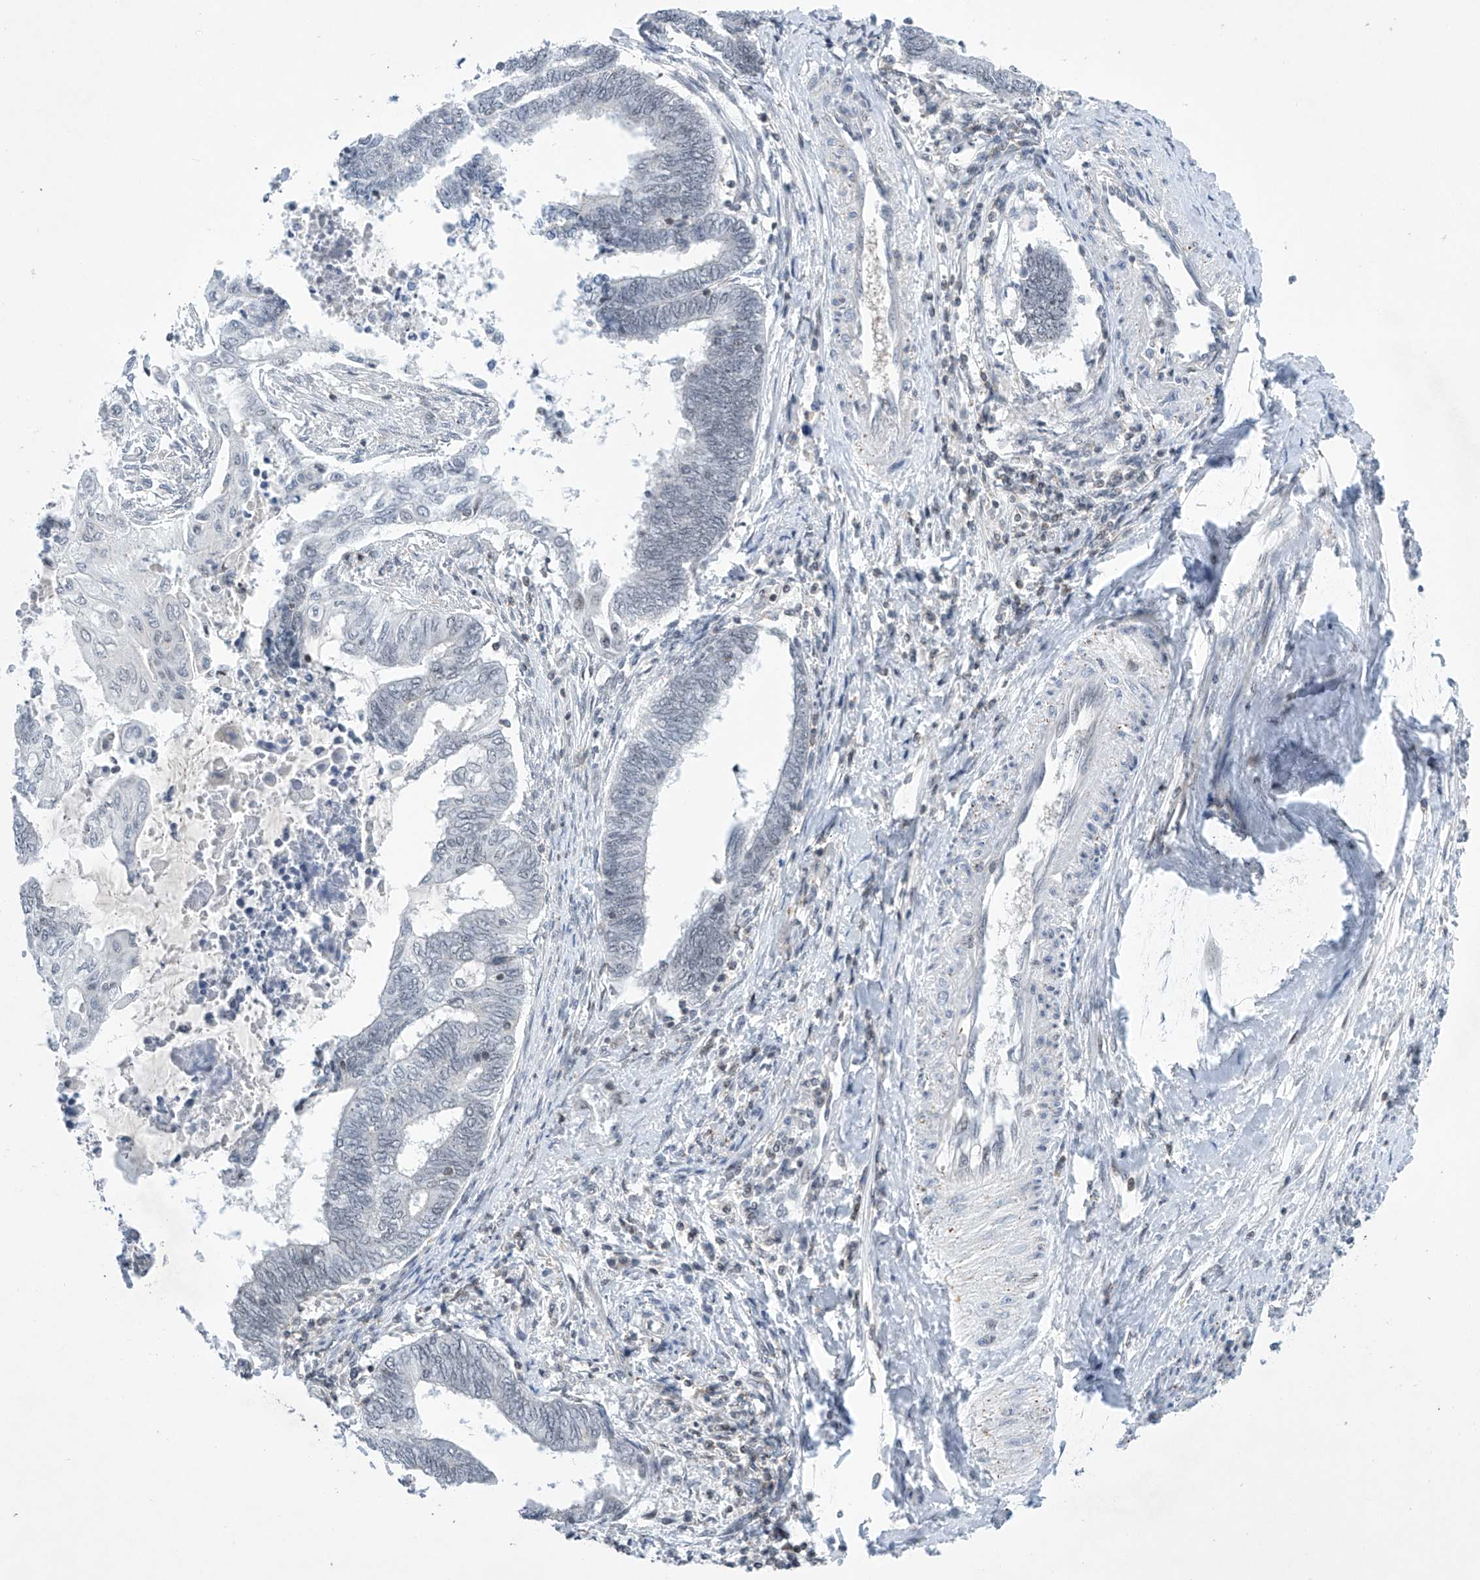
{"staining": {"intensity": "negative", "quantity": "none", "location": "none"}, "tissue": "endometrial cancer", "cell_type": "Tumor cells", "image_type": "cancer", "snomed": [{"axis": "morphology", "description": "Adenocarcinoma, NOS"}, {"axis": "topography", "description": "Uterus"}, {"axis": "topography", "description": "Endometrium"}], "caption": "IHC of endometrial cancer (adenocarcinoma) reveals no expression in tumor cells.", "gene": "MSL3", "patient": {"sex": "female", "age": 70}}